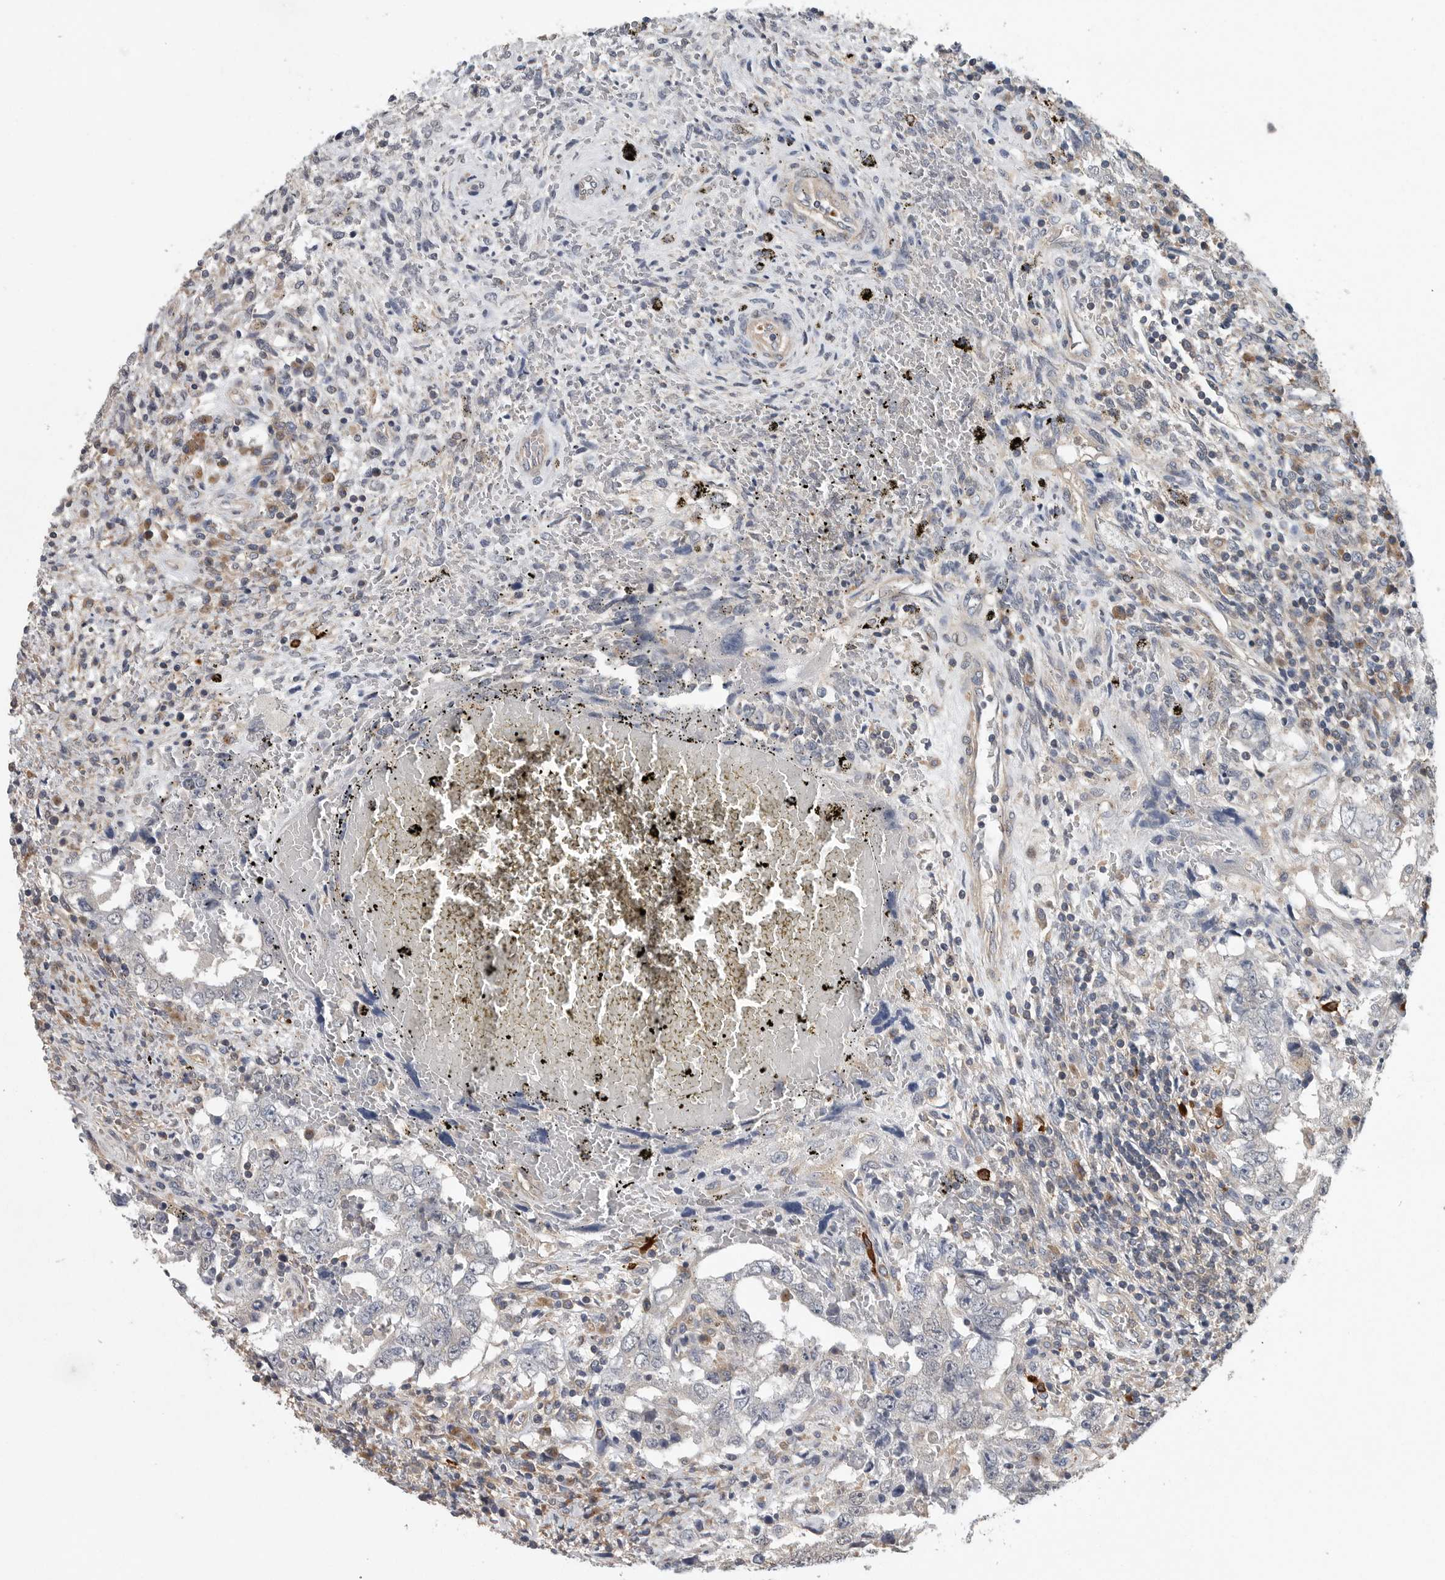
{"staining": {"intensity": "negative", "quantity": "none", "location": "none"}, "tissue": "testis cancer", "cell_type": "Tumor cells", "image_type": "cancer", "snomed": [{"axis": "morphology", "description": "Carcinoma, Embryonal, NOS"}, {"axis": "topography", "description": "Testis"}], "caption": "There is no significant staining in tumor cells of testis cancer. The staining was performed using DAB (3,3'-diaminobenzidine) to visualize the protein expression in brown, while the nuclei were stained in blue with hematoxylin (Magnification: 20x).", "gene": "OXR1", "patient": {"sex": "male", "age": 26}}